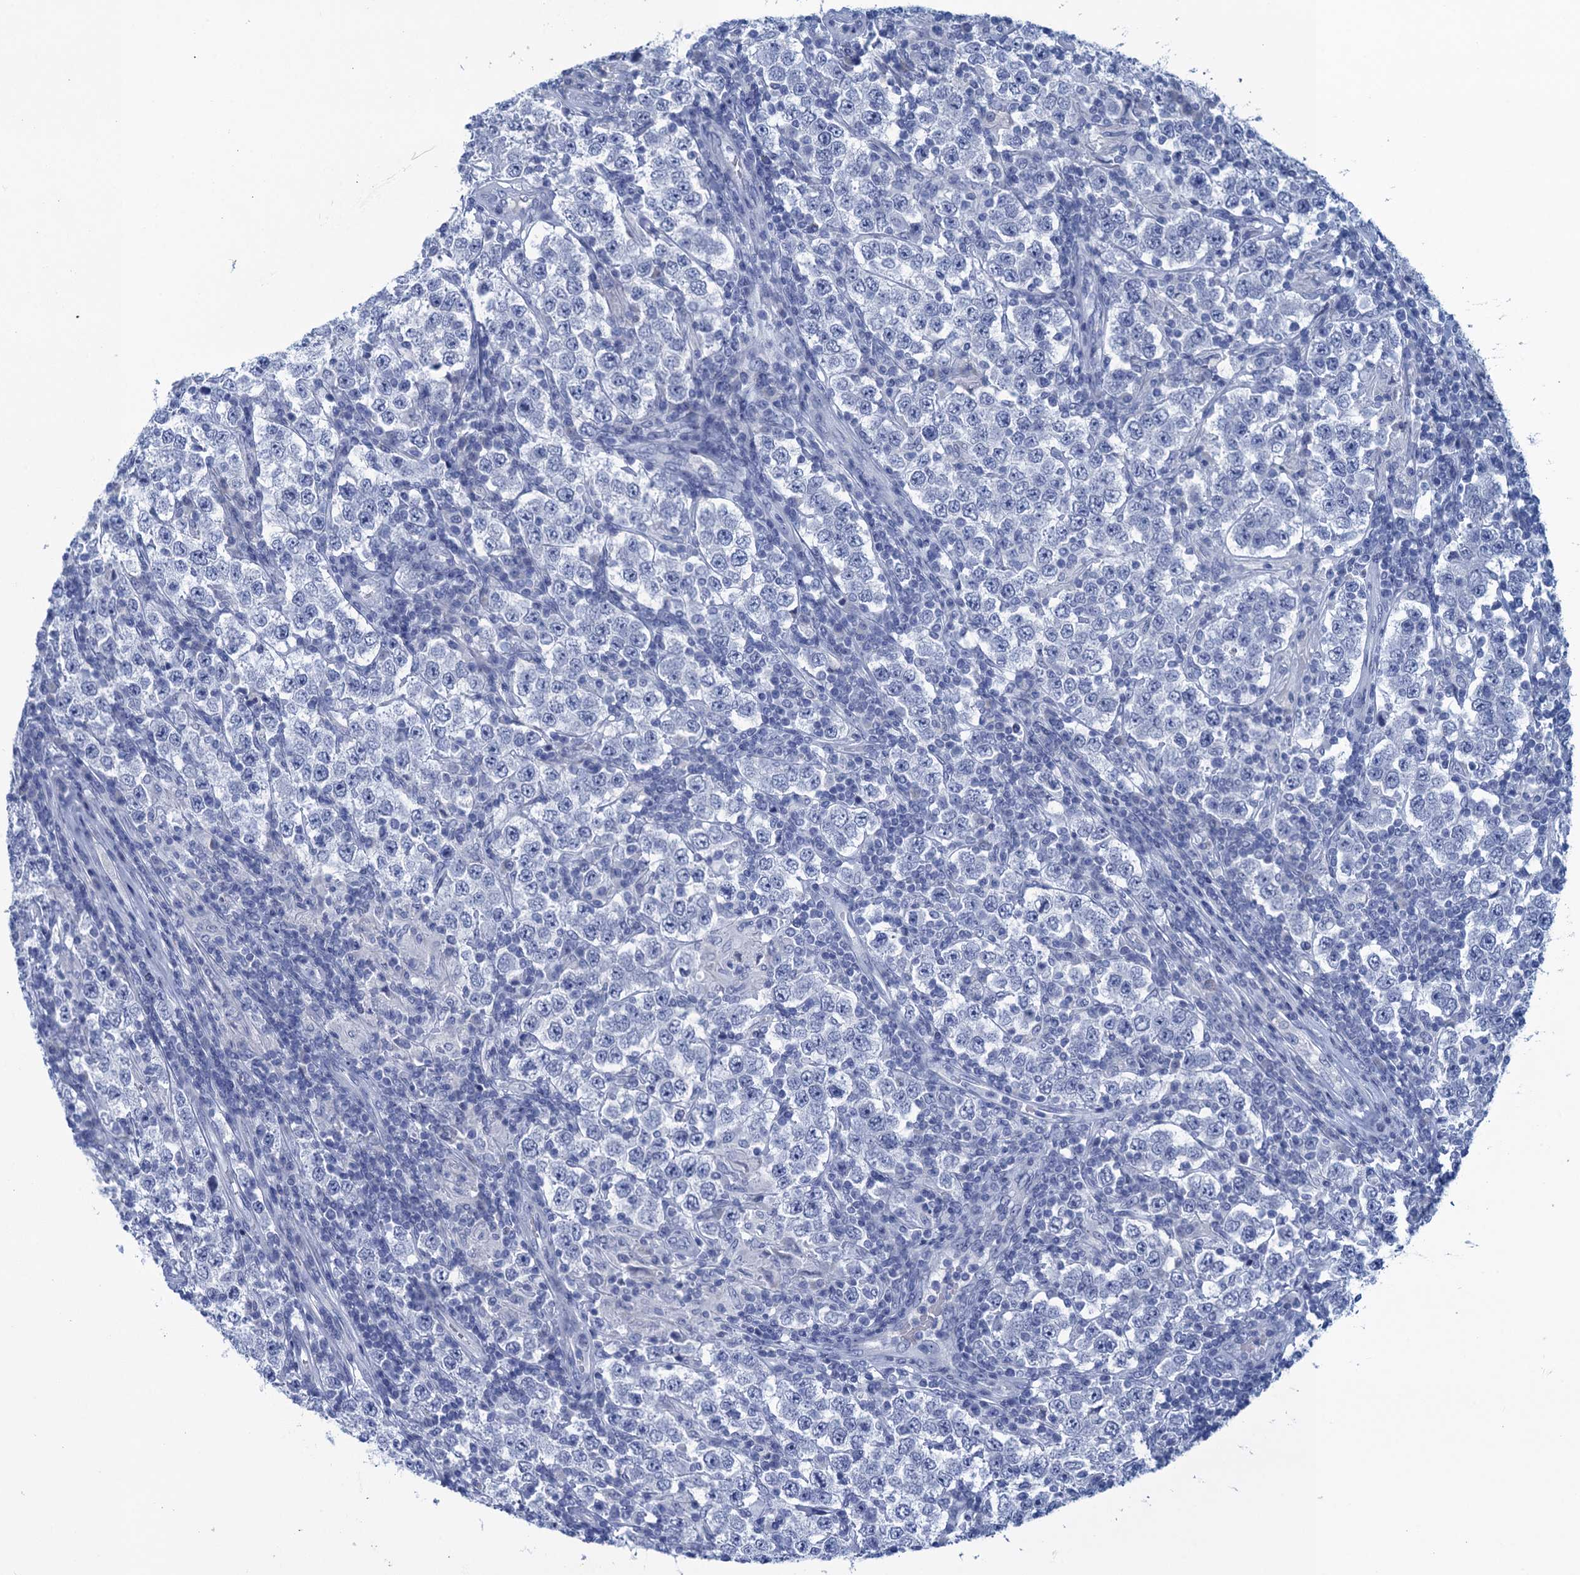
{"staining": {"intensity": "negative", "quantity": "none", "location": "none"}, "tissue": "testis cancer", "cell_type": "Tumor cells", "image_type": "cancer", "snomed": [{"axis": "morphology", "description": "Normal tissue, NOS"}, {"axis": "morphology", "description": "Urothelial carcinoma, High grade"}, {"axis": "morphology", "description": "Seminoma, NOS"}, {"axis": "morphology", "description": "Carcinoma, Embryonal, NOS"}, {"axis": "topography", "description": "Urinary bladder"}, {"axis": "topography", "description": "Testis"}], "caption": "An immunohistochemistry micrograph of testis cancer is shown. There is no staining in tumor cells of testis cancer.", "gene": "SCEL", "patient": {"sex": "male", "age": 41}}